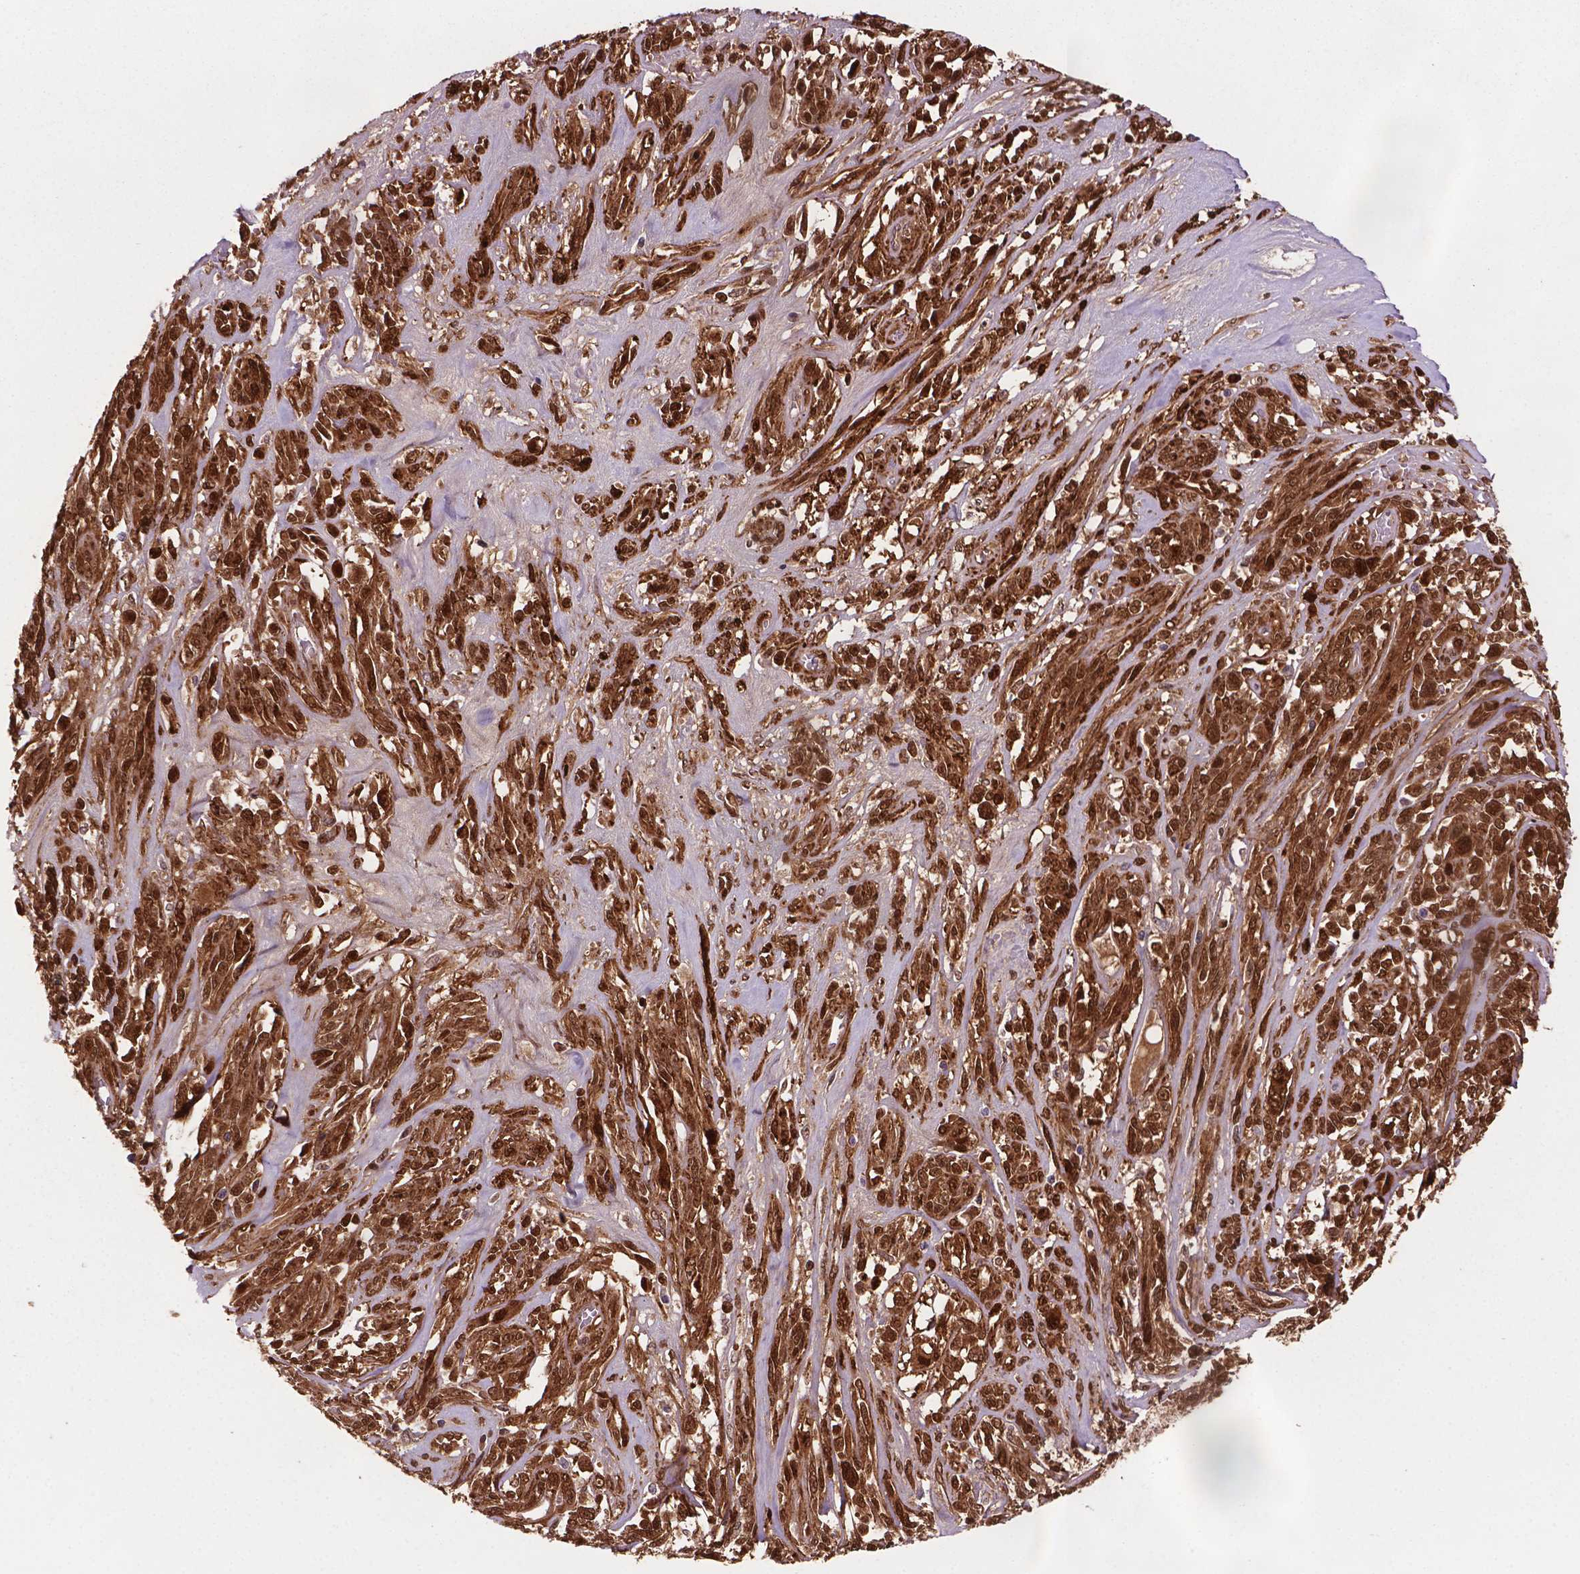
{"staining": {"intensity": "moderate", "quantity": ">75%", "location": "cytoplasmic/membranous,nuclear"}, "tissue": "melanoma", "cell_type": "Tumor cells", "image_type": "cancer", "snomed": [{"axis": "morphology", "description": "Malignant melanoma, NOS"}, {"axis": "topography", "description": "Skin"}], "caption": "This histopathology image demonstrates IHC staining of melanoma, with medium moderate cytoplasmic/membranous and nuclear positivity in approximately >75% of tumor cells.", "gene": "PLIN3", "patient": {"sex": "female", "age": 91}}